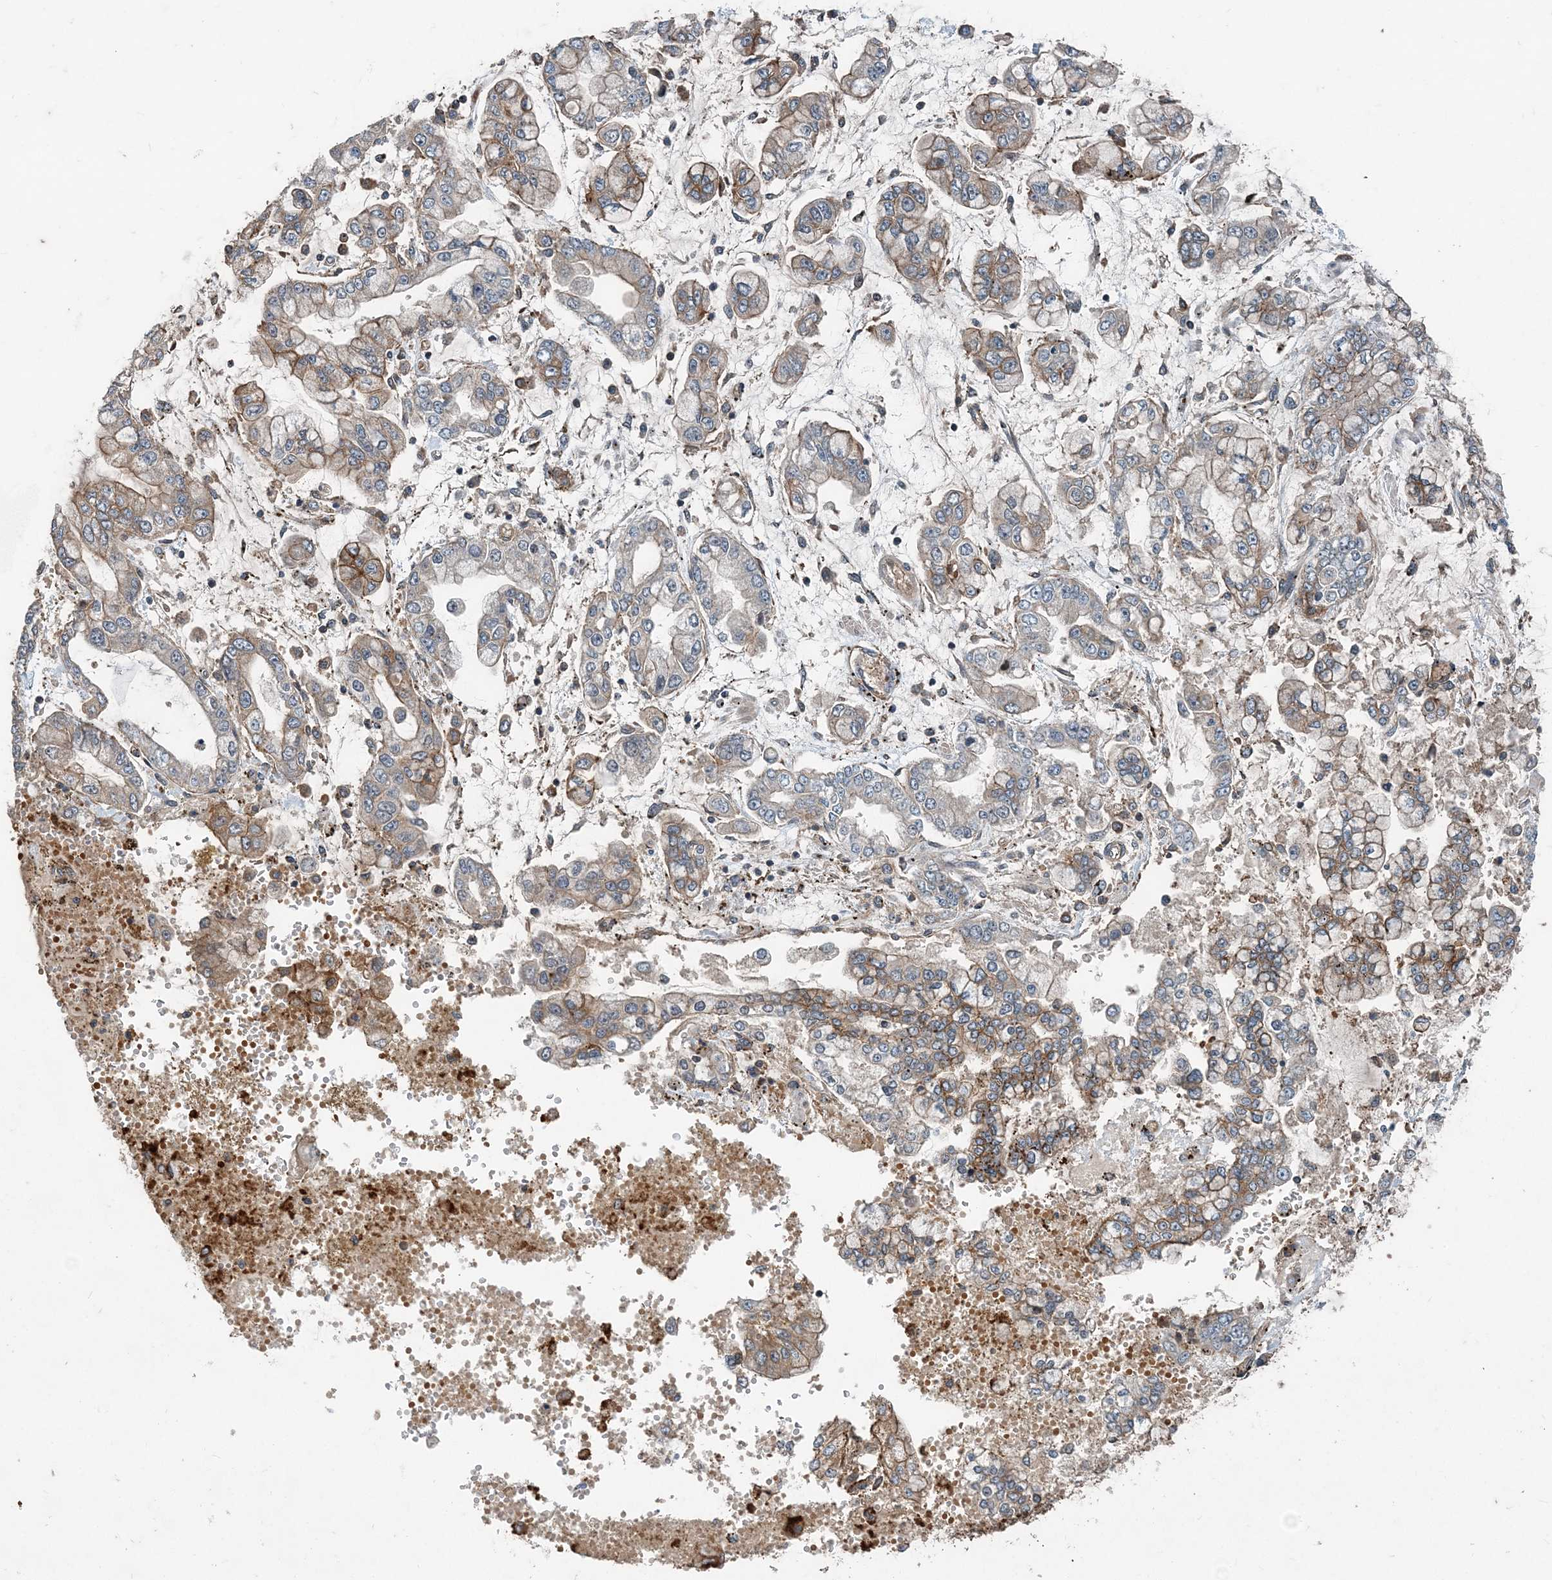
{"staining": {"intensity": "moderate", "quantity": "<25%", "location": "cytoplasmic/membranous"}, "tissue": "stomach cancer", "cell_type": "Tumor cells", "image_type": "cancer", "snomed": [{"axis": "morphology", "description": "Normal tissue, NOS"}, {"axis": "morphology", "description": "Adenocarcinoma, NOS"}, {"axis": "topography", "description": "Stomach, upper"}, {"axis": "topography", "description": "Stomach"}], "caption": "DAB immunohistochemical staining of human stomach cancer (adenocarcinoma) reveals moderate cytoplasmic/membranous protein staining in approximately <25% of tumor cells. (brown staining indicates protein expression, while blue staining denotes nuclei).", "gene": "SMPD3", "patient": {"sex": "male", "age": 76}}